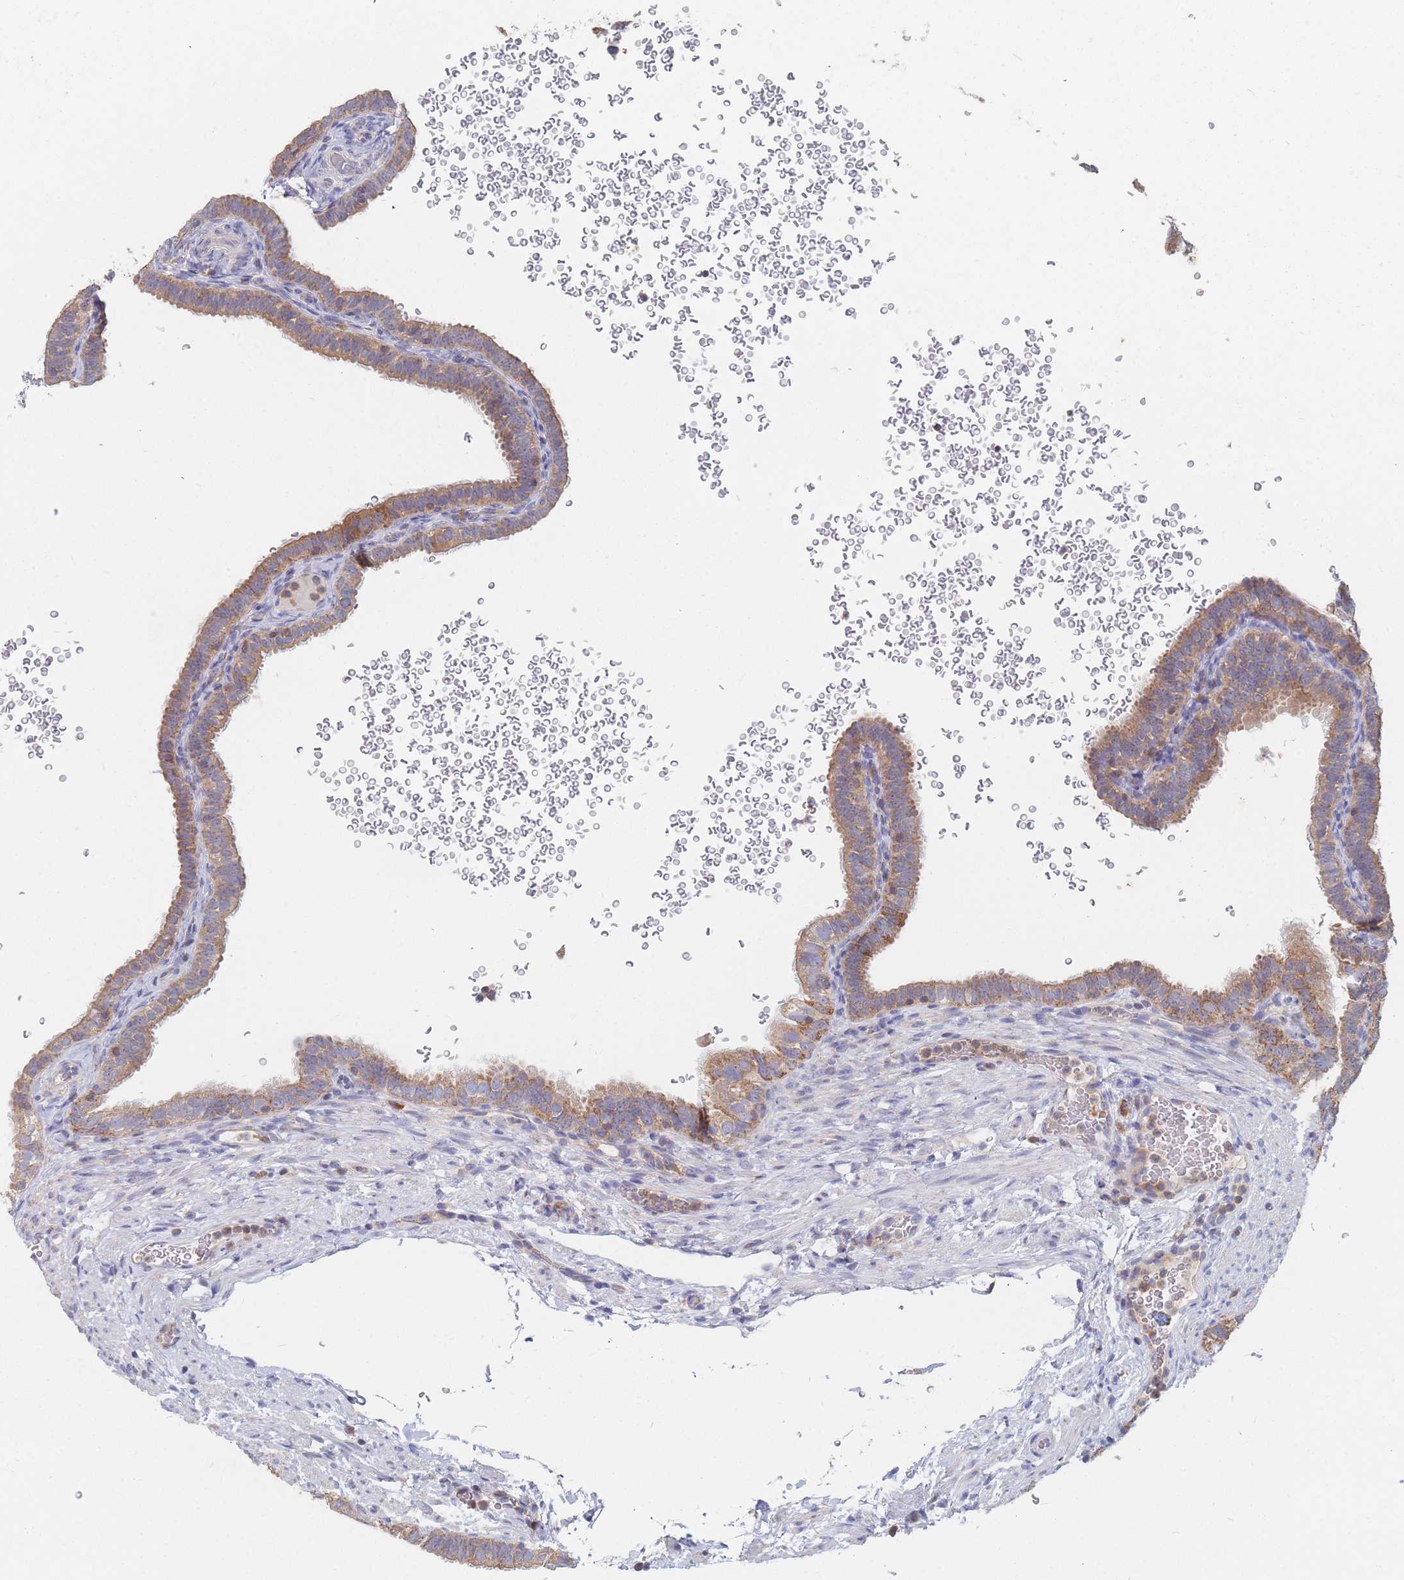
{"staining": {"intensity": "moderate", "quantity": ">75%", "location": "cytoplasmic/membranous"}, "tissue": "fallopian tube", "cell_type": "Glandular cells", "image_type": "normal", "snomed": [{"axis": "morphology", "description": "Normal tissue, NOS"}, {"axis": "topography", "description": "Fallopian tube"}], "caption": "Benign fallopian tube was stained to show a protein in brown. There is medium levels of moderate cytoplasmic/membranous staining in approximately >75% of glandular cells. (DAB (3,3'-diaminobenzidine) IHC with brightfield microscopy, high magnification).", "gene": "PPP6C", "patient": {"sex": "female", "age": 41}}